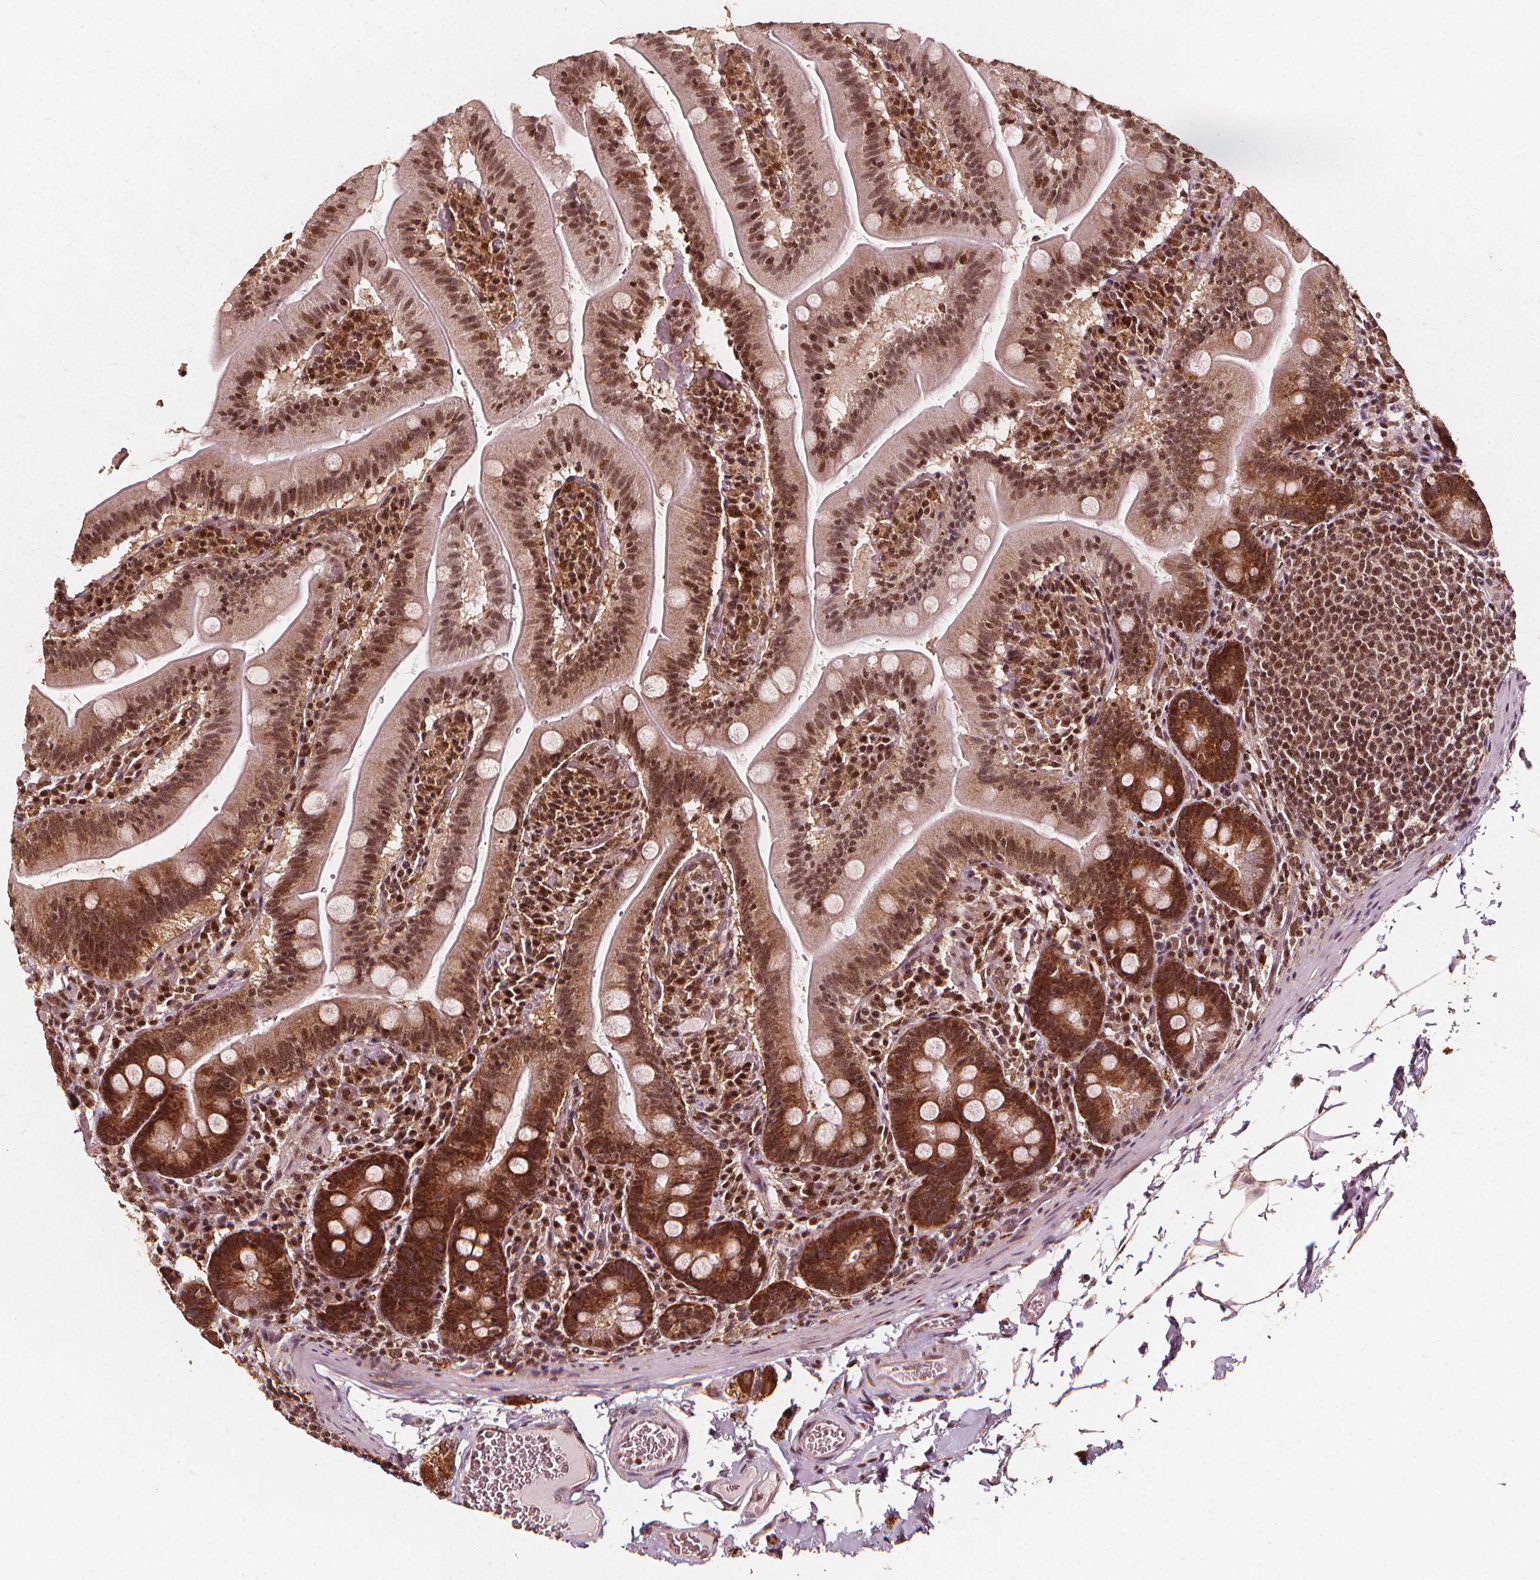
{"staining": {"intensity": "strong", "quantity": ">75%", "location": "cytoplasmic/membranous,nuclear"}, "tissue": "small intestine", "cell_type": "Glandular cells", "image_type": "normal", "snomed": [{"axis": "morphology", "description": "Normal tissue, NOS"}, {"axis": "topography", "description": "Small intestine"}], "caption": "Immunohistochemical staining of normal human small intestine shows high levels of strong cytoplasmic/membranous,nuclear expression in about >75% of glandular cells.", "gene": "SMN1", "patient": {"sex": "male", "age": 37}}